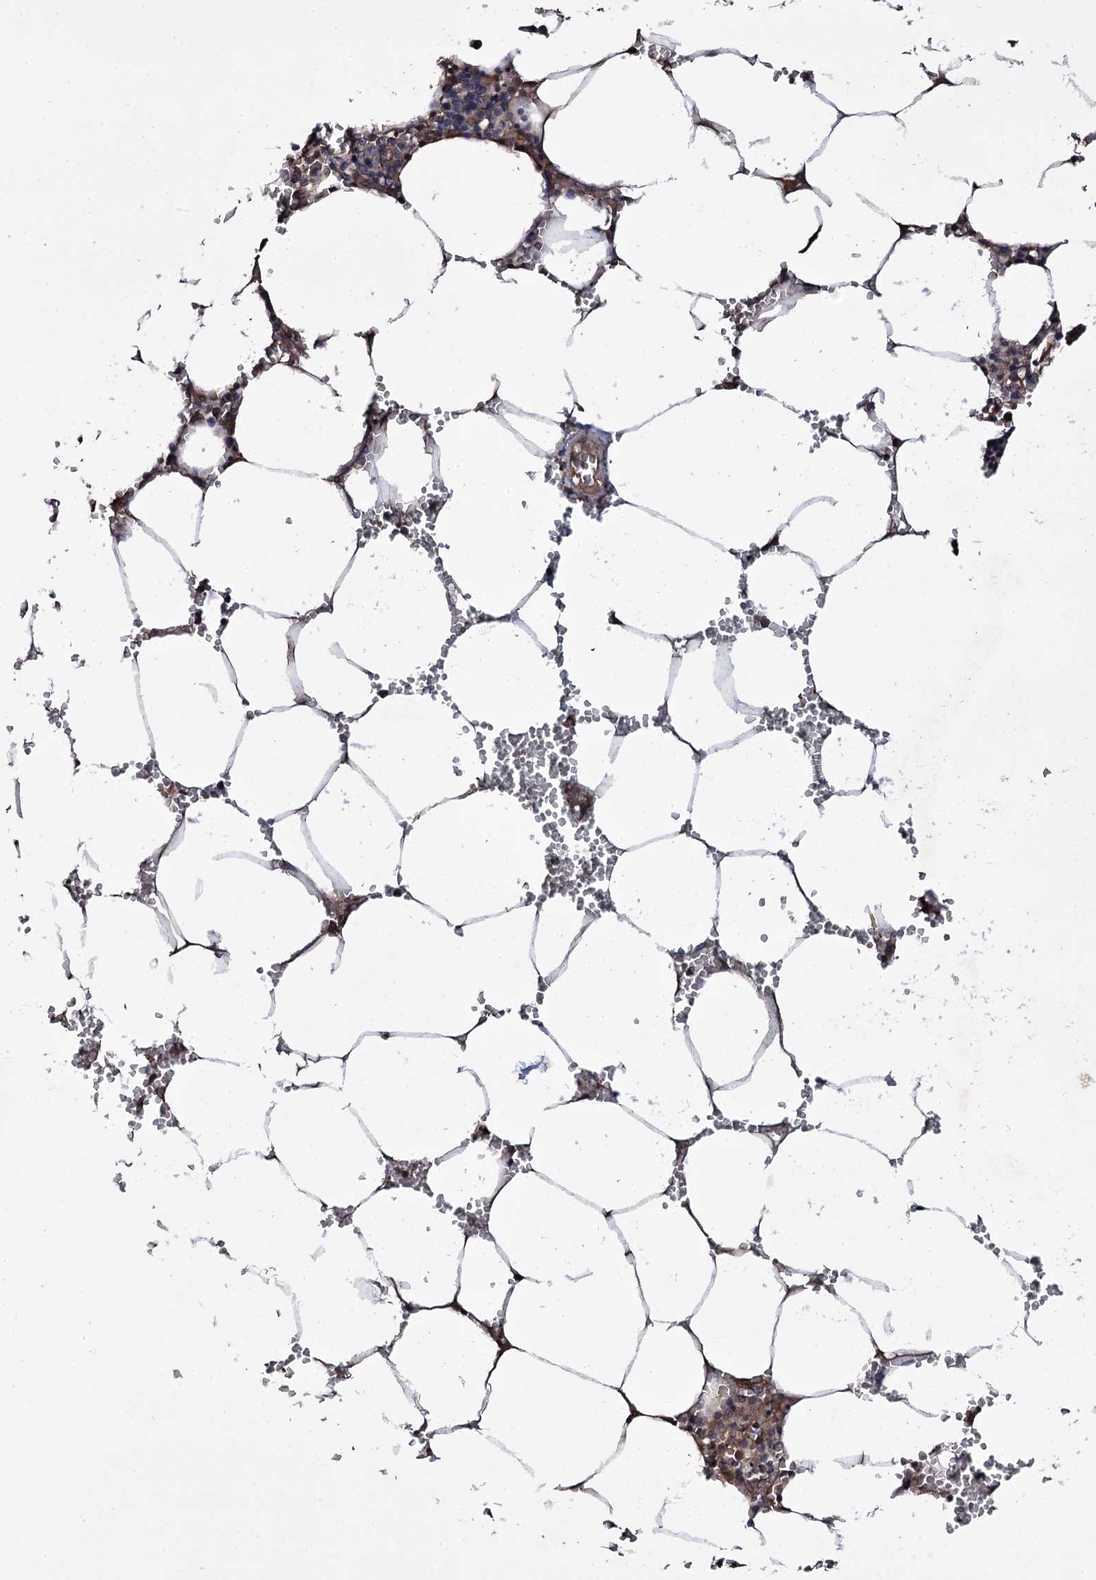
{"staining": {"intensity": "moderate", "quantity": "<25%", "location": "cytoplasmic/membranous"}, "tissue": "bone marrow", "cell_type": "Hematopoietic cells", "image_type": "normal", "snomed": [{"axis": "morphology", "description": "Normal tissue, NOS"}, {"axis": "topography", "description": "Bone marrow"}], "caption": "A high-resolution image shows IHC staining of normal bone marrow, which displays moderate cytoplasmic/membranous positivity in approximately <25% of hematopoietic cells.", "gene": "TTC23", "patient": {"sex": "male", "age": 70}}